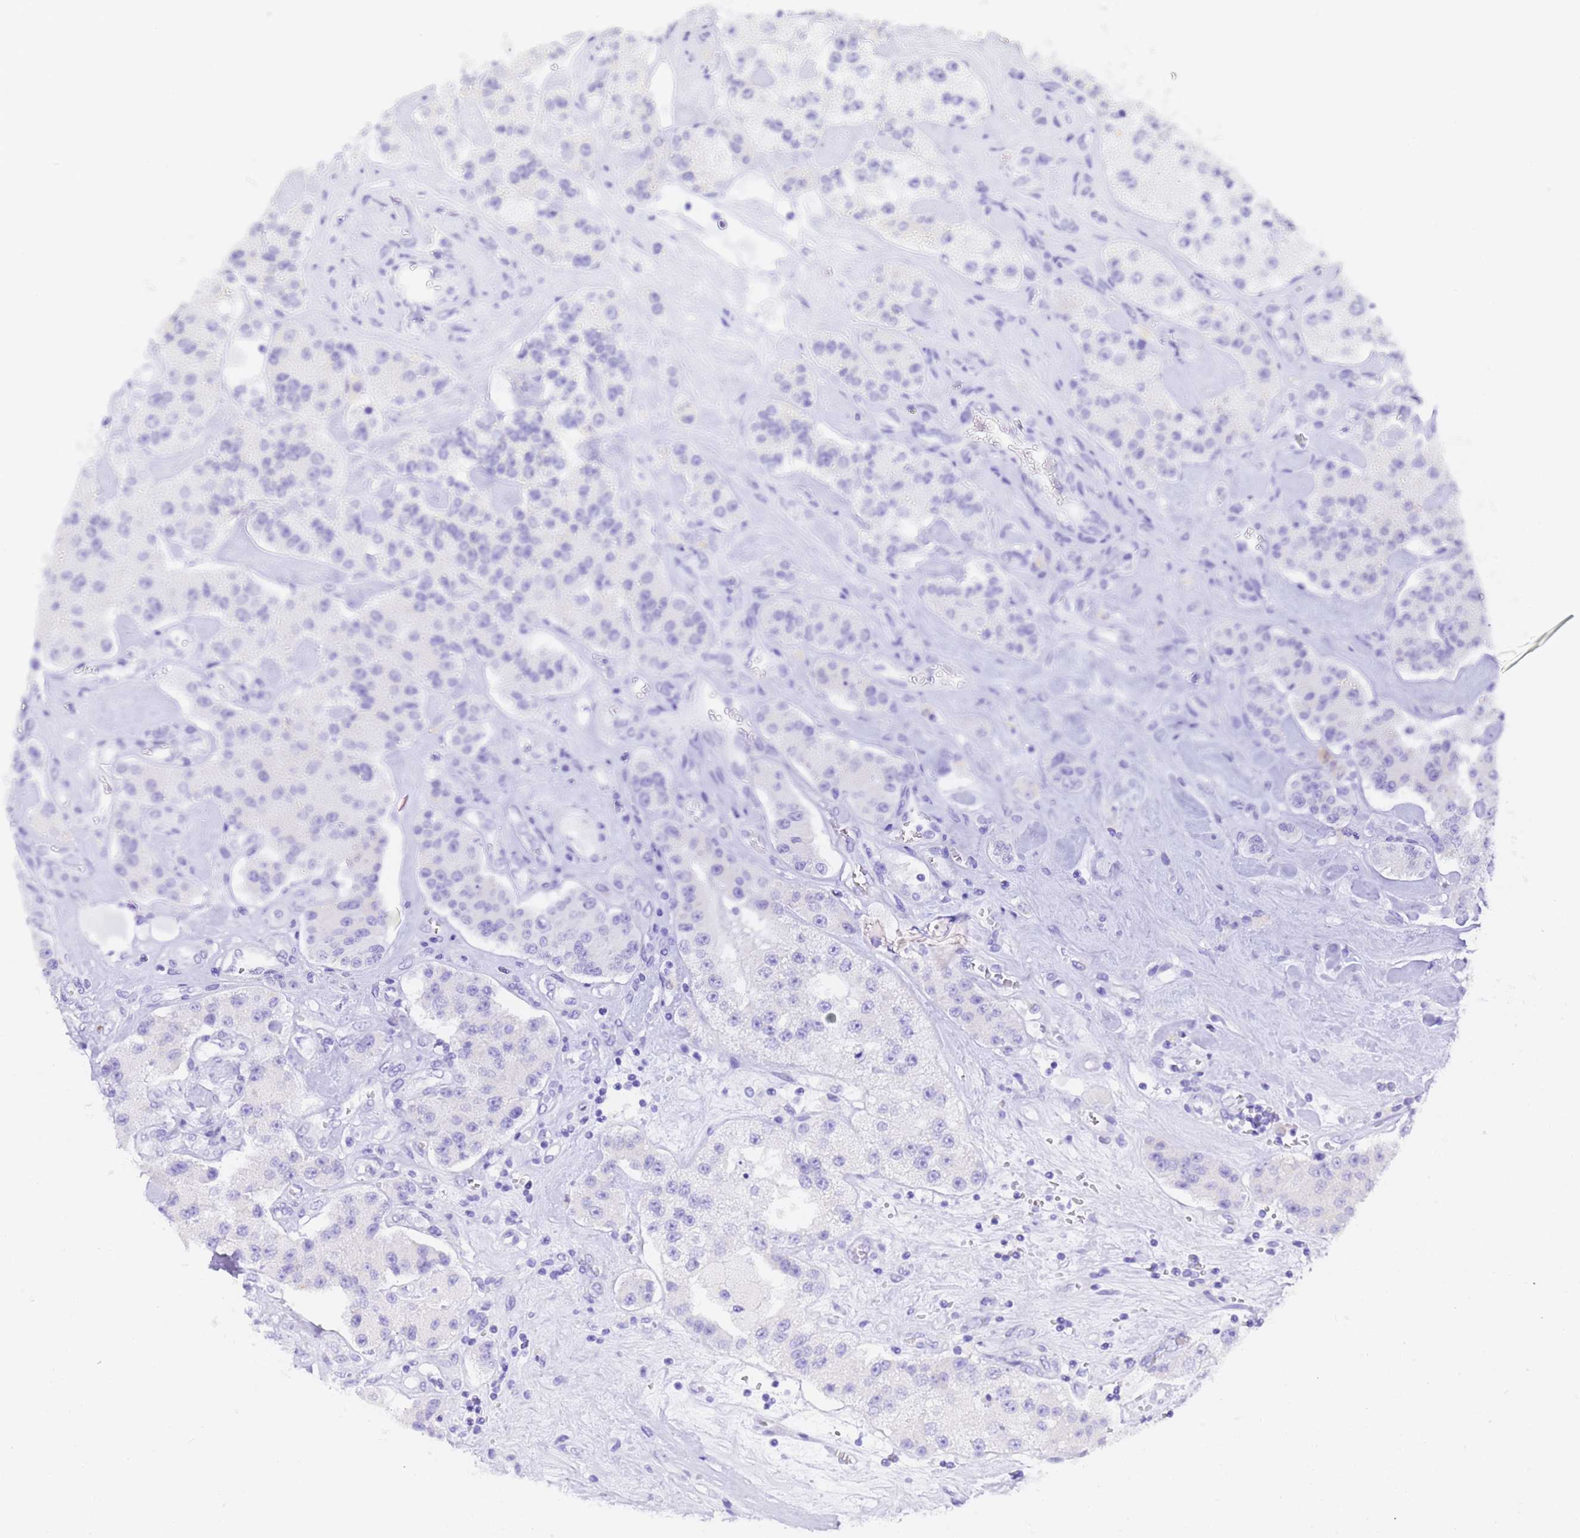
{"staining": {"intensity": "negative", "quantity": "none", "location": "none"}, "tissue": "carcinoid", "cell_type": "Tumor cells", "image_type": "cancer", "snomed": [{"axis": "morphology", "description": "Carcinoid, malignant, NOS"}, {"axis": "topography", "description": "Pancreas"}], "caption": "An image of human carcinoid (malignant) is negative for staining in tumor cells.", "gene": "GABRA1", "patient": {"sex": "male", "age": 41}}